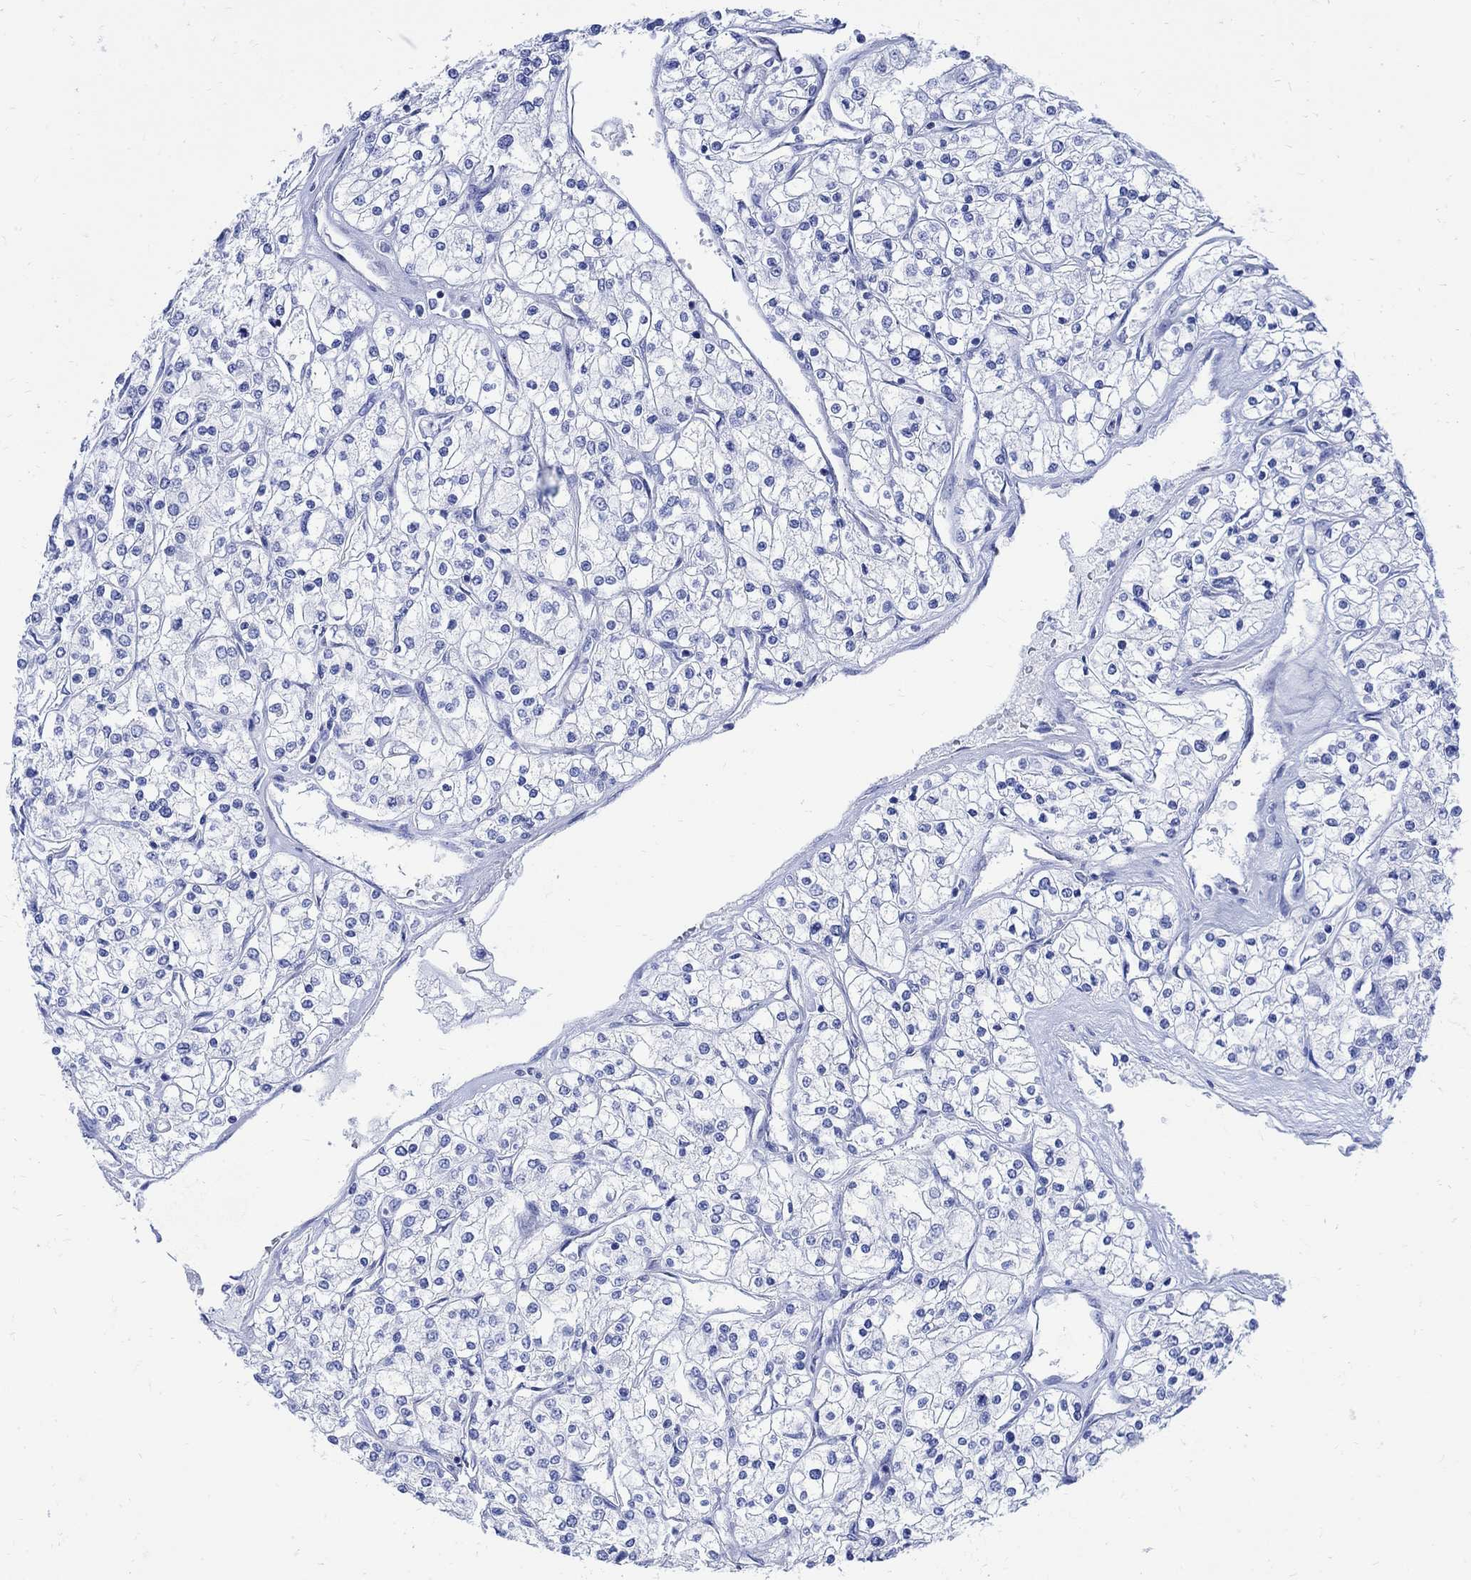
{"staining": {"intensity": "negative", "quantity": "none", "location": "none"}, "tissue": "renal cancer", "cell_type": "Tumor cells", "image_type": "cancer", "snomed": [{"axis": "morphology", "description": "Adenocarcinoma, NOS"}, {"axis": "topography", "description": "Kidney"}], "caption": "High power microscopy image of an IHC micrograph of adenocarcinoma (renal), revealing no significant staining in tumor cells.", "gene": "CPLX2", "patient": {"sex": "male", "age": 80}}